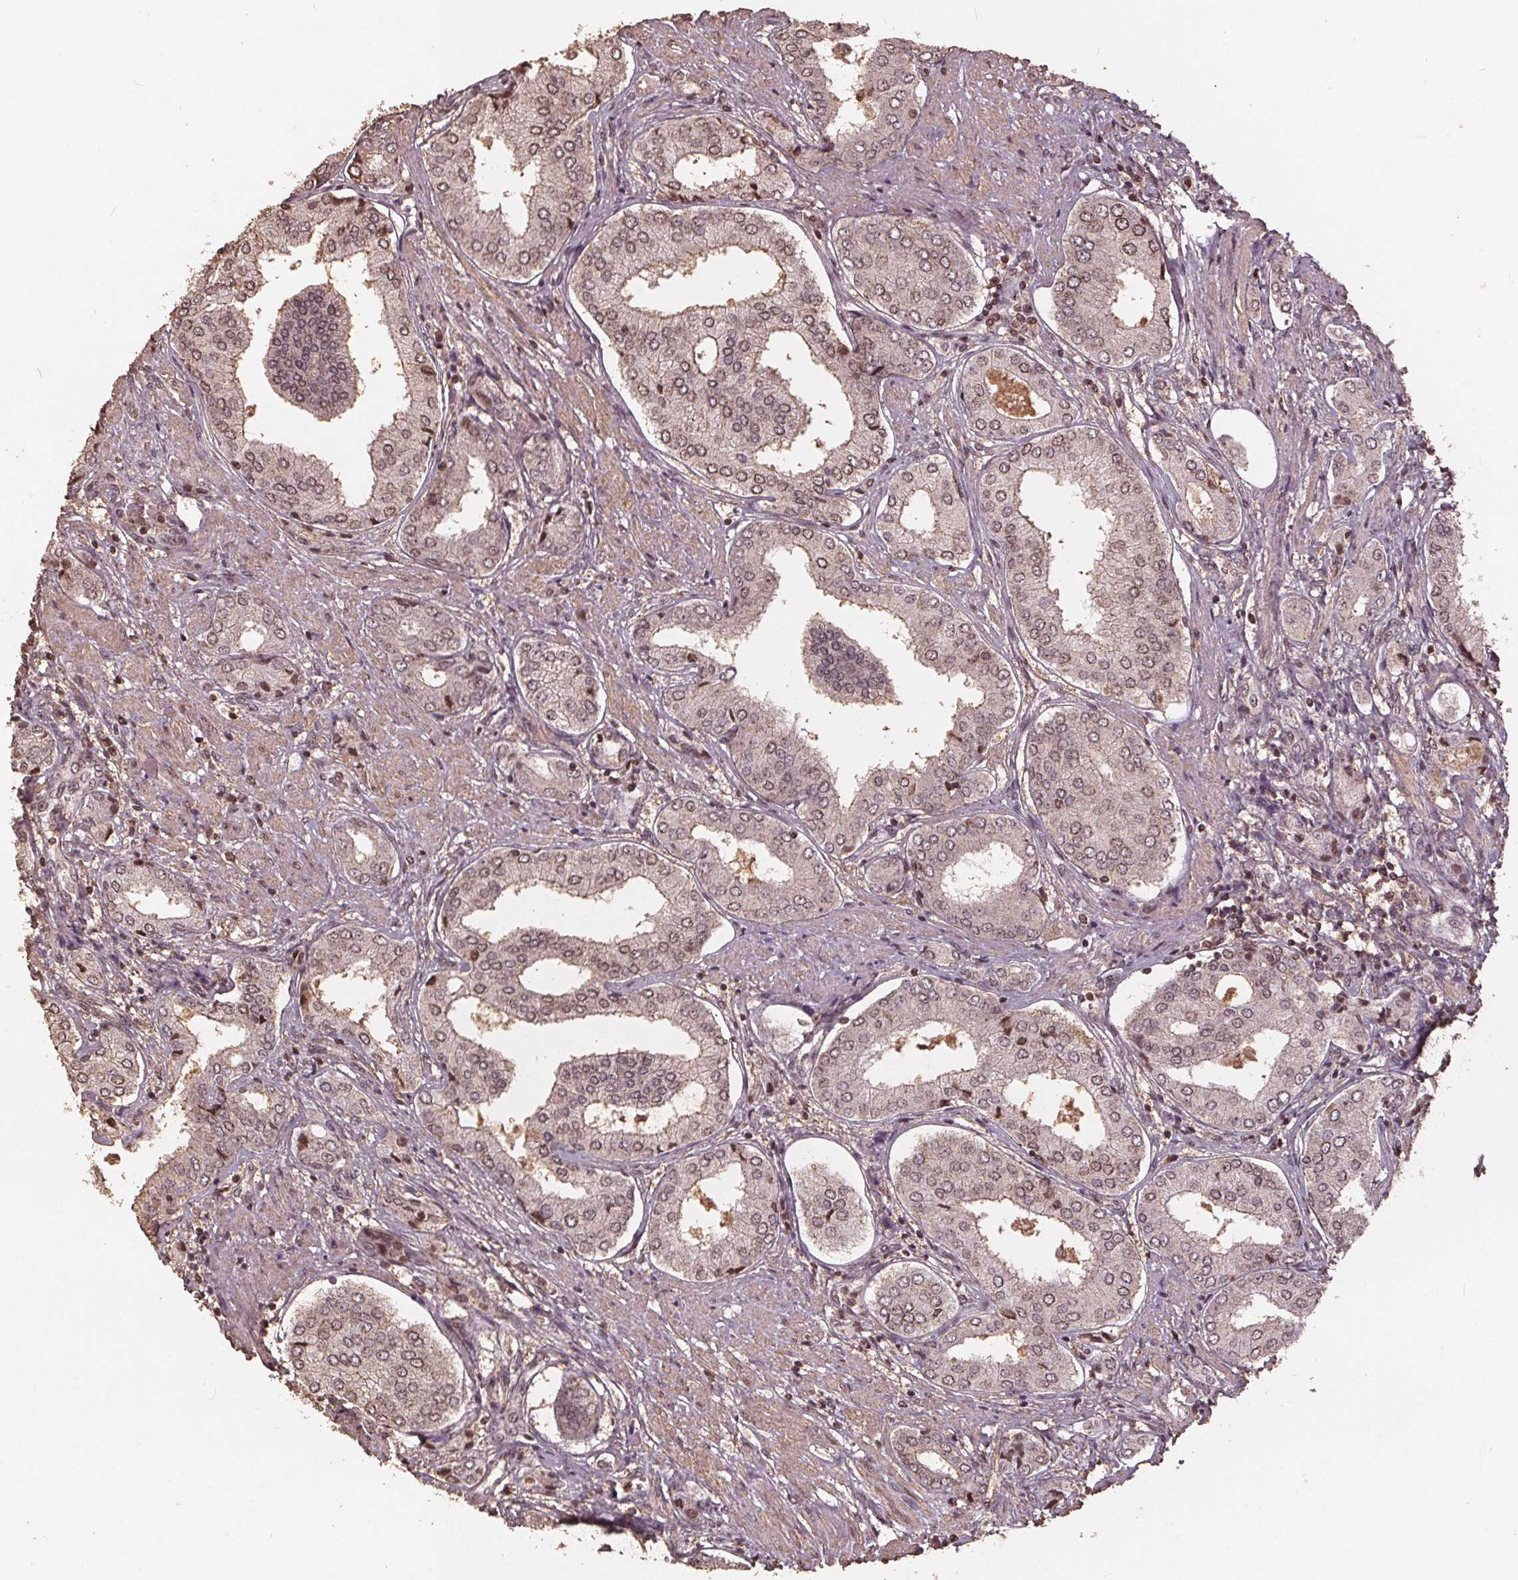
{"staining": {"intensity": "weak", "quantity": ">75%", "location": "nuclear"}, "tissue": "prostate cancer", "cell_type": "Tumor cells", "image_type": "cancer", "snomed": [{"axis": "morphology", "description": "Adenocarcinoma, NOS"}, {"axis": "topography", "description": "Prostate"}], "caption": "Tumor cells show weak nuclear expression in about >75% of cells in prostate adenocarcinoma.", "gene": "DSG3", "patient": {"sex": "male", "age": 63}}